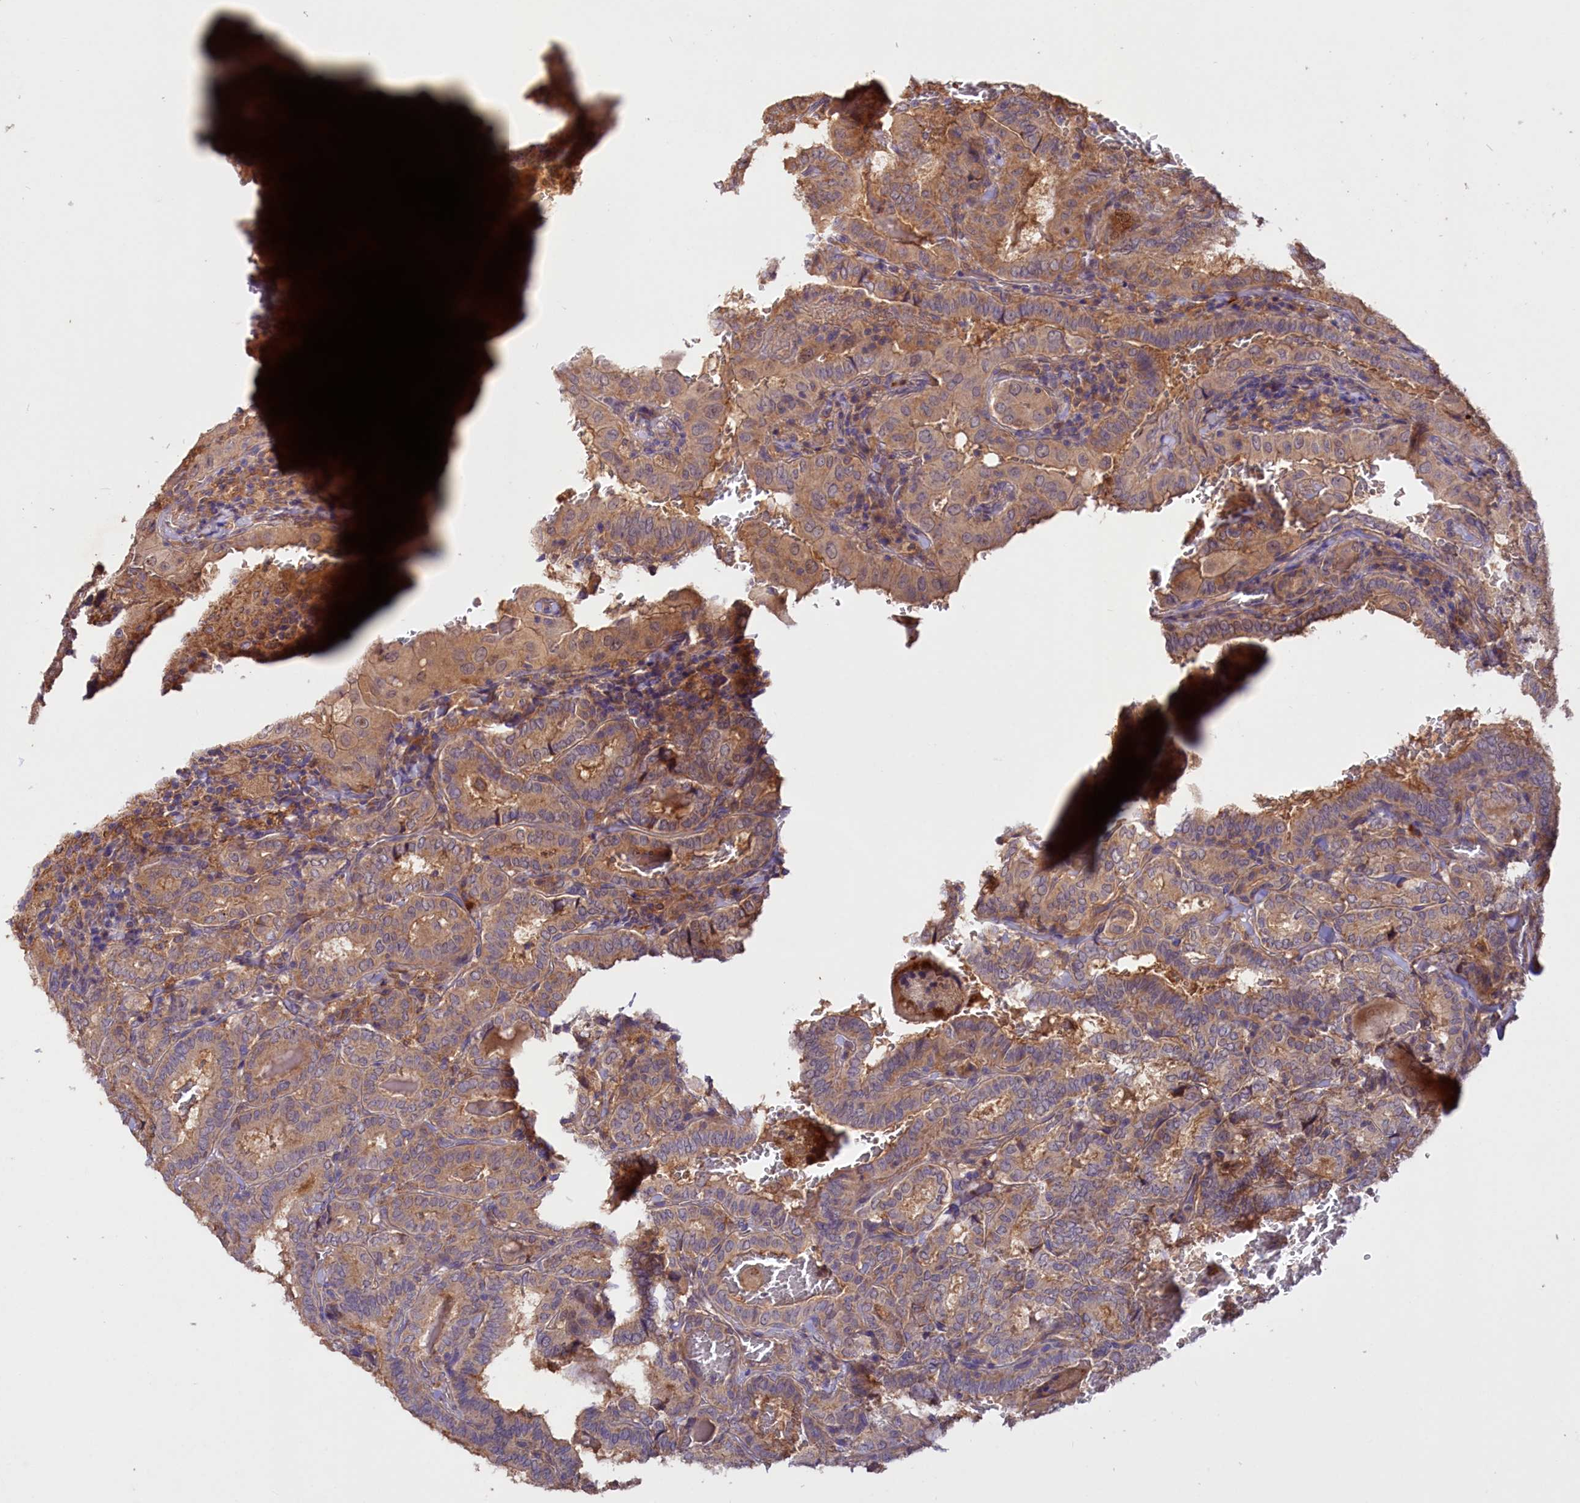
{"staining": {"intensity": "weak", "quantity": "25%-75%", "location": "cytoplasmic/membranous"}, "tissue": "thyroid cancer", "cell_type": "Tumor cells", "image_type": "cancer", "snomed": [{"axis": "morphology", "description": "Papillary adenocarcinoma, NOS"}, {"axis": "topography", "description": "Thyroid gland"}], "caption": "Immunohistochemical staining of thyroid cancer displays weak cytoplasmic/membranous protein staining in approximately 25%-75% of tumor cells.", "gene": "ETFBKMT", "patient": {"sex": "female", "age": 72}}